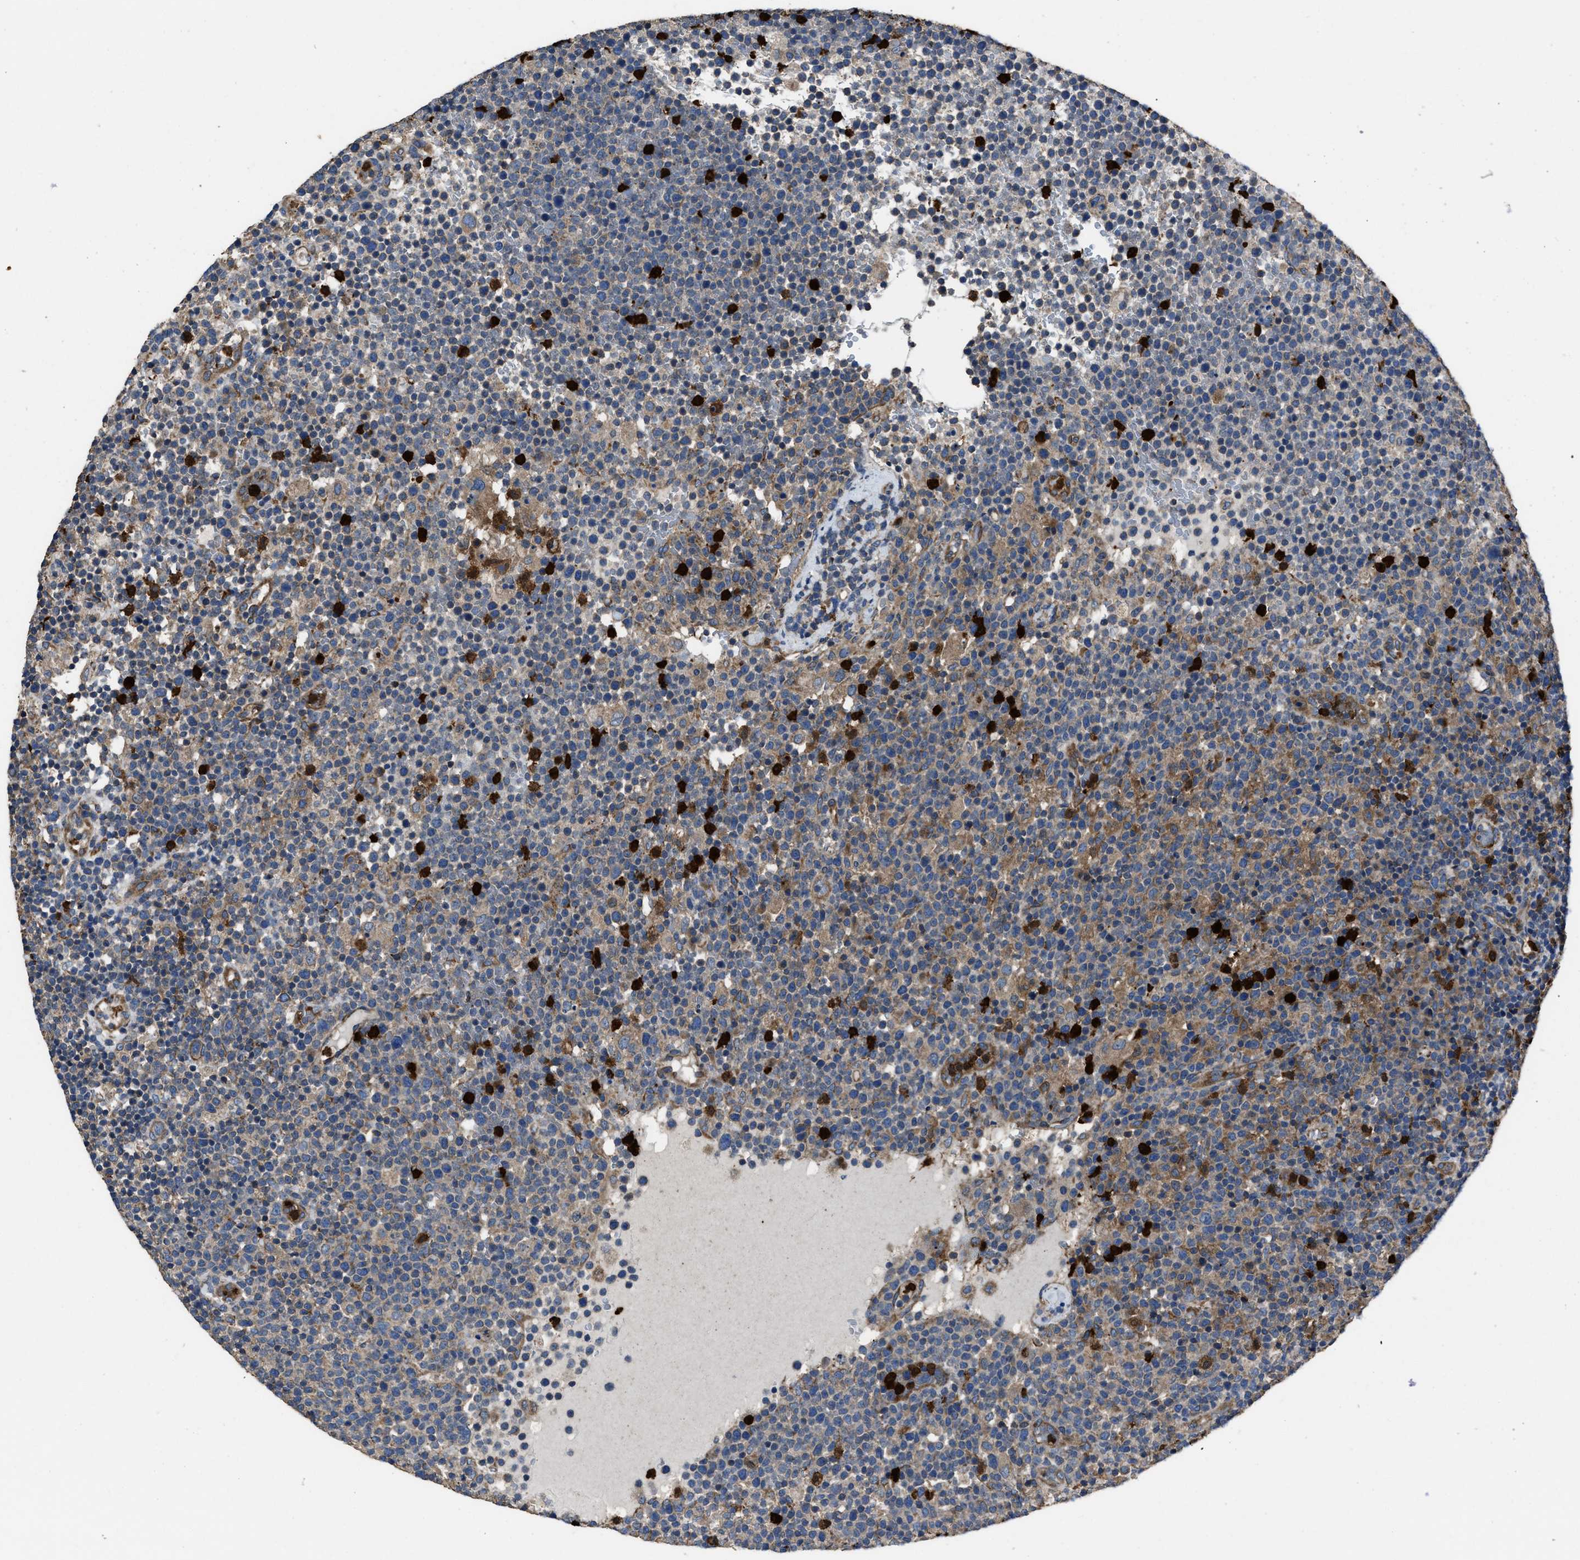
{"staining": {"intensity": "moderate", "quantity": "<25%", "location": "cytoplasmic/membranous"}, "tissue": "lymphoma", "cell_type": "Tumor cells", "image_type": "cancer", "snomed": [{"axis": "morphology", "description": "Malignant lymphoma, non-Hodgkin's type, High grade"}, {"axis": "topography", "description": "Lymph node"}], "caption": "Immunohistochemistry (IHC) micrograph of human high-grade malignant lymphoma, non-Hodgkin's type stained for a protein (brown), which reveals low levels of moderate cytoplasmic/membranous positivity in approximately <25% of tumor cells.", "gene": "ANGPT1", "patient": {"sex": "male", "age": 61}}